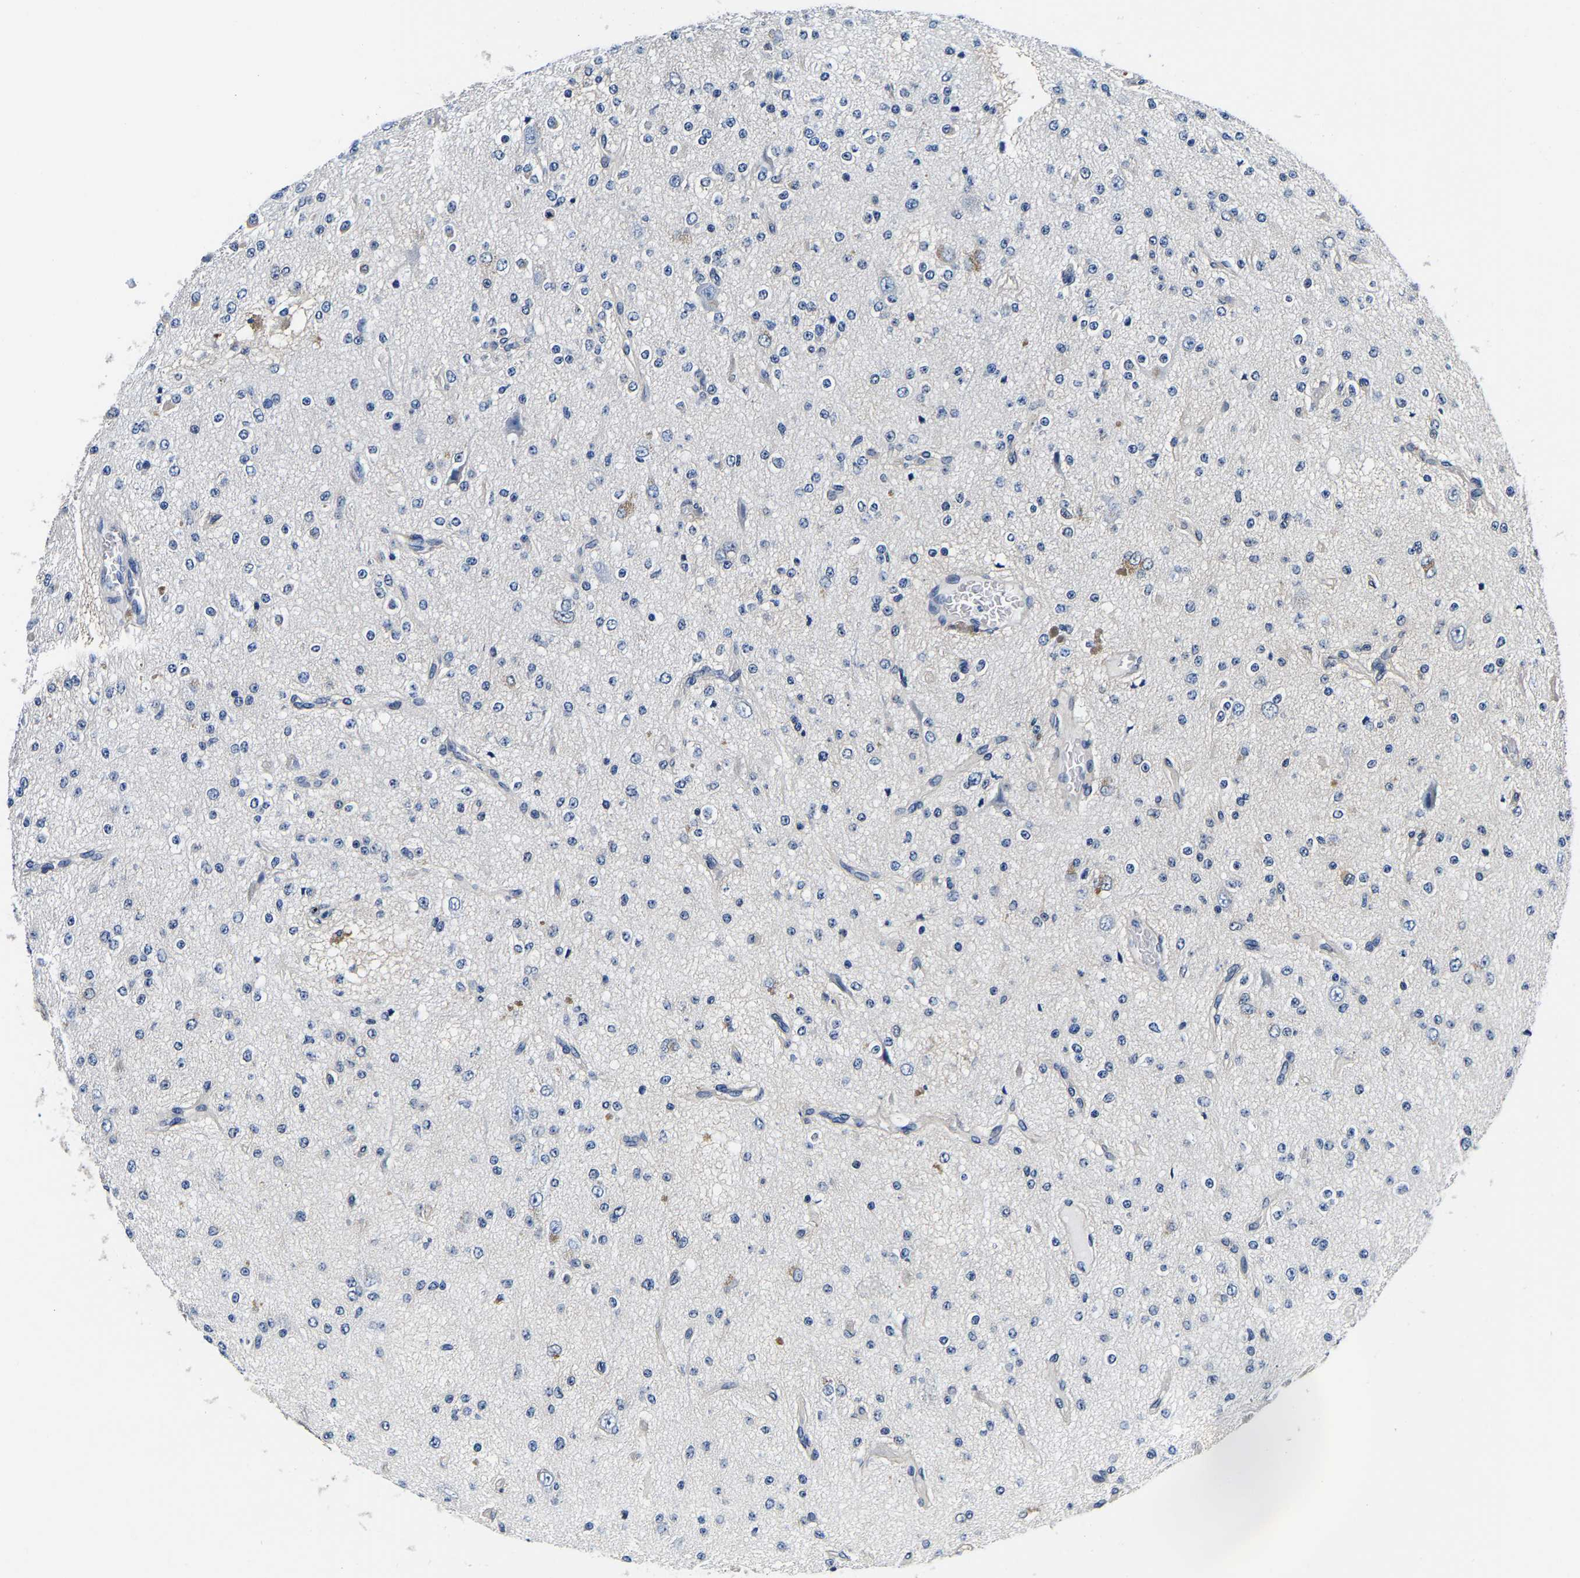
{"staining": {"intensity": "negative", "quantity": "none", "location": "none"}, "tissue": "glioma", "cell_type": "Tumor cells", "image_type": "cancer", "snomed": [{"axis": "morphology", "description": "Glioma, malignant, Low grade"}, {"axis": "topography", "description": "Brain"}], "caption": "DAB immunohistochemical staining of human malignant glioma (low-grade) shows no significant expression in tumor cells.", "gene": "ACO1", "patient": {"sex": "male", "age": 38}}